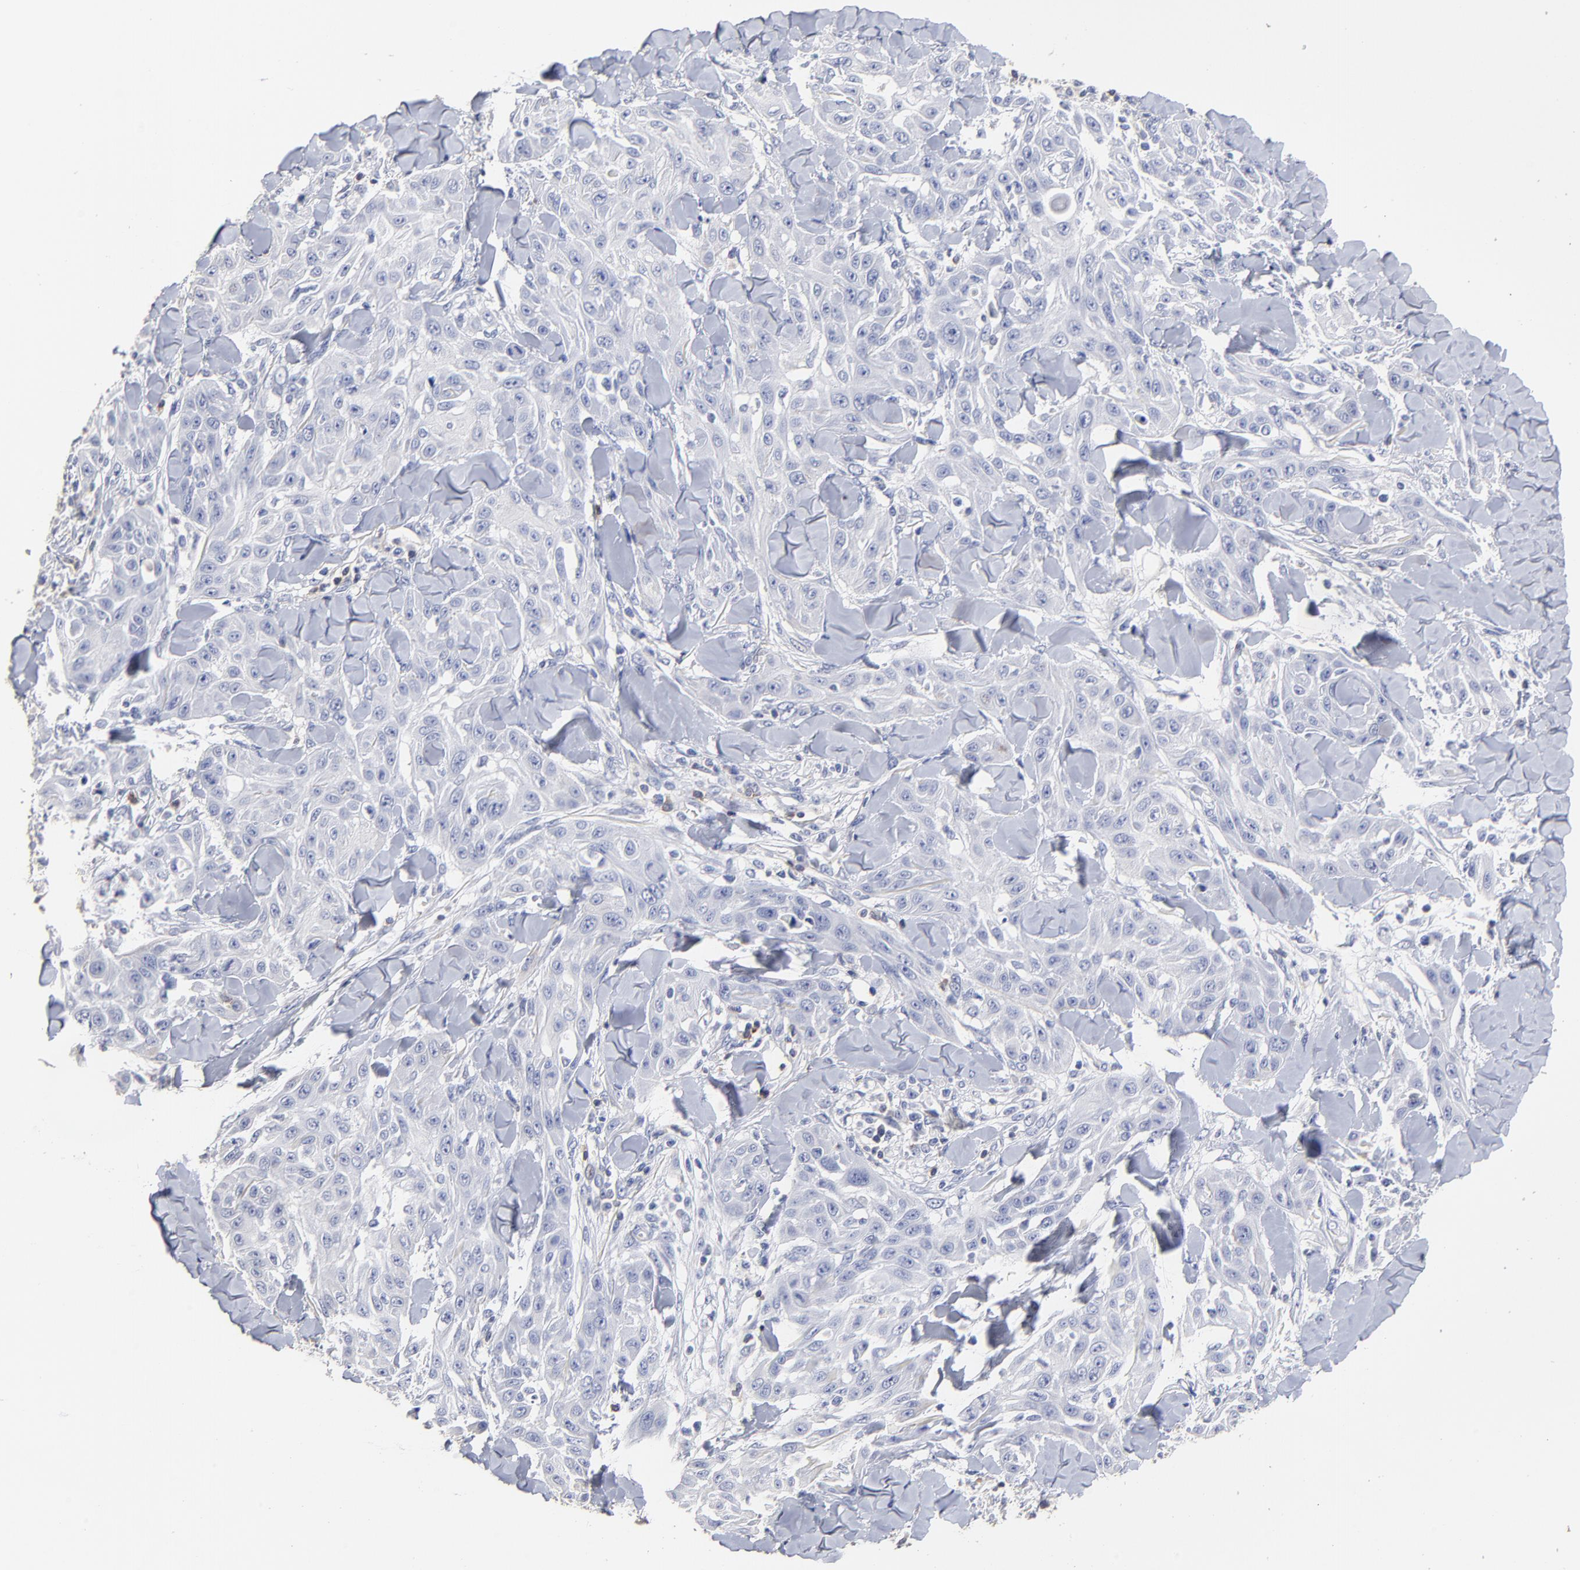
{"staining": {"intensity": "negative", "quantity": "none", "location": "none"}, "tissue": "skin cancer", "cell_type": "Tumor cells", "image_type": "cancer", "snomed": [{"axis": "morphology", "description": "Squamous cell carcinoma, NOS"}, {"axis": "topography", "description": "Skin"}], "caption": "DAB immunohistochemical staining of human skin cancer exhibits no significant positivity in tumor cells.", "gene": "TRAT1", "patient": {"sex": "male", "age": 24}}